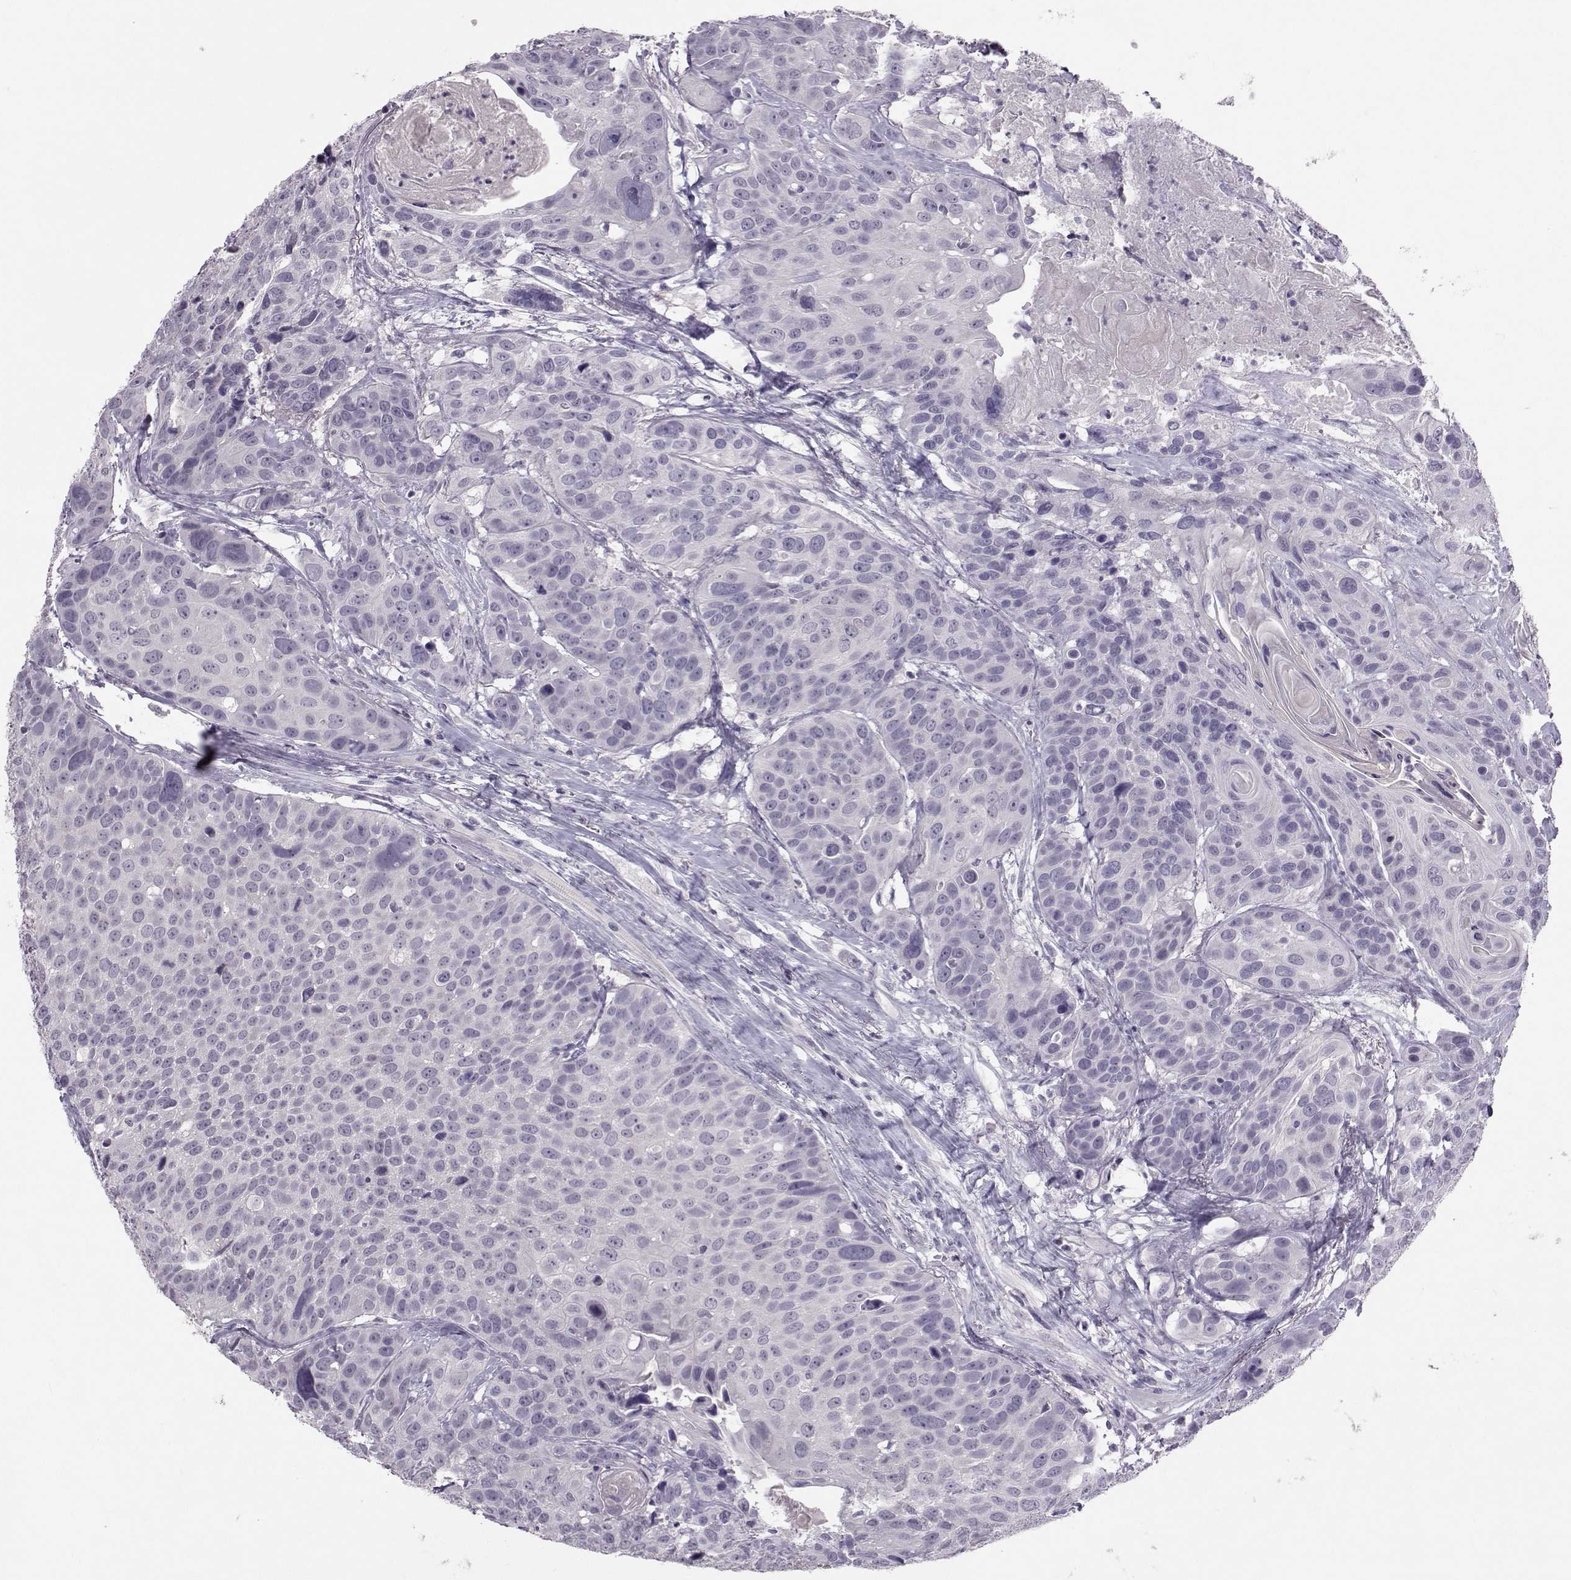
{"staining": {"intensity": "negative", "quantity": "none", "location": "none"}, "tissue": "head and neck cancer", "cell_type": "Tumor cells", "image_type": "cancer", "snomed": [{"axis": "morphology", "description": "Squamous cell carcinoma, NOS"}, {"axis": "topography", "description": "Oral tissue"}, {"axis": "topography", "description": "Head-Neck"}], "caption": "Head and neck cancer was stained to show a protein in brown. There is no significant positivity in tumor cells.", "gene": "ASRGL1", "patient": {"sex": "male", "age": 56}}